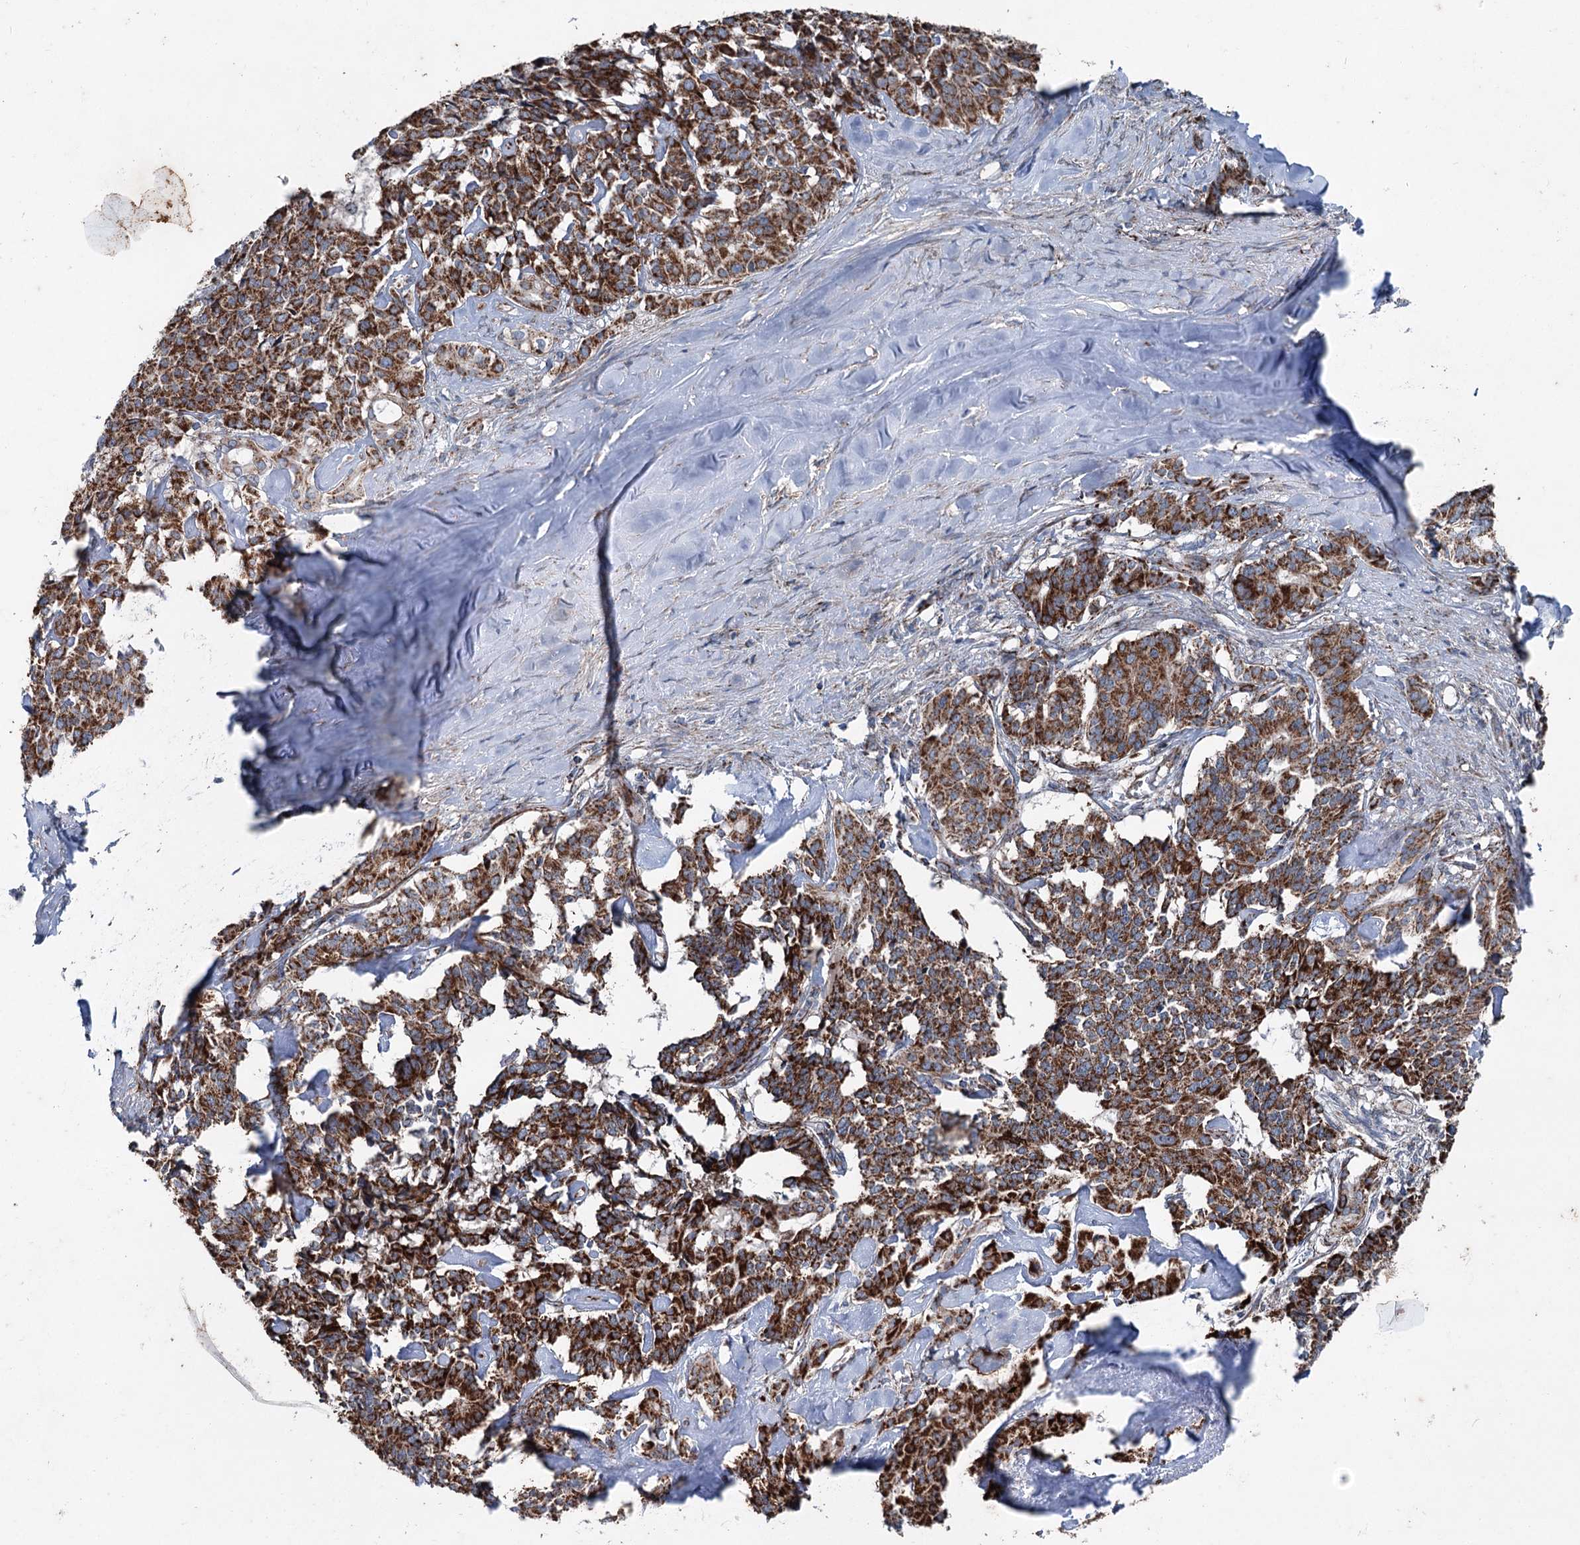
{"staining": {"intensity": "strong", "quantity": ">75%", "location": "cytoplasmic/membranous"}, "tissue": "pancreatic cancer", "cell_type": "Tumor cells", "image_type": "cancer", "snomed": [{"axis": "morphology", "description": "Adenocarcinoma, NOS"}, {"axis": "topography", "description": "Pancreas"}], "caption": "DAB (3,3'-diaminobenzidine) immunohistochemical staining of human pancreatic cancer exhibits strong cytoplasmic/membranous protein positivity in approximately >75% of tumor cells. Using DAB (brown) and hematoxylin (blue) stains, captured at high magnification using brightfield microscopy.", "gene": "UCN3", "patient": {"sex": "female", "age": 74}}